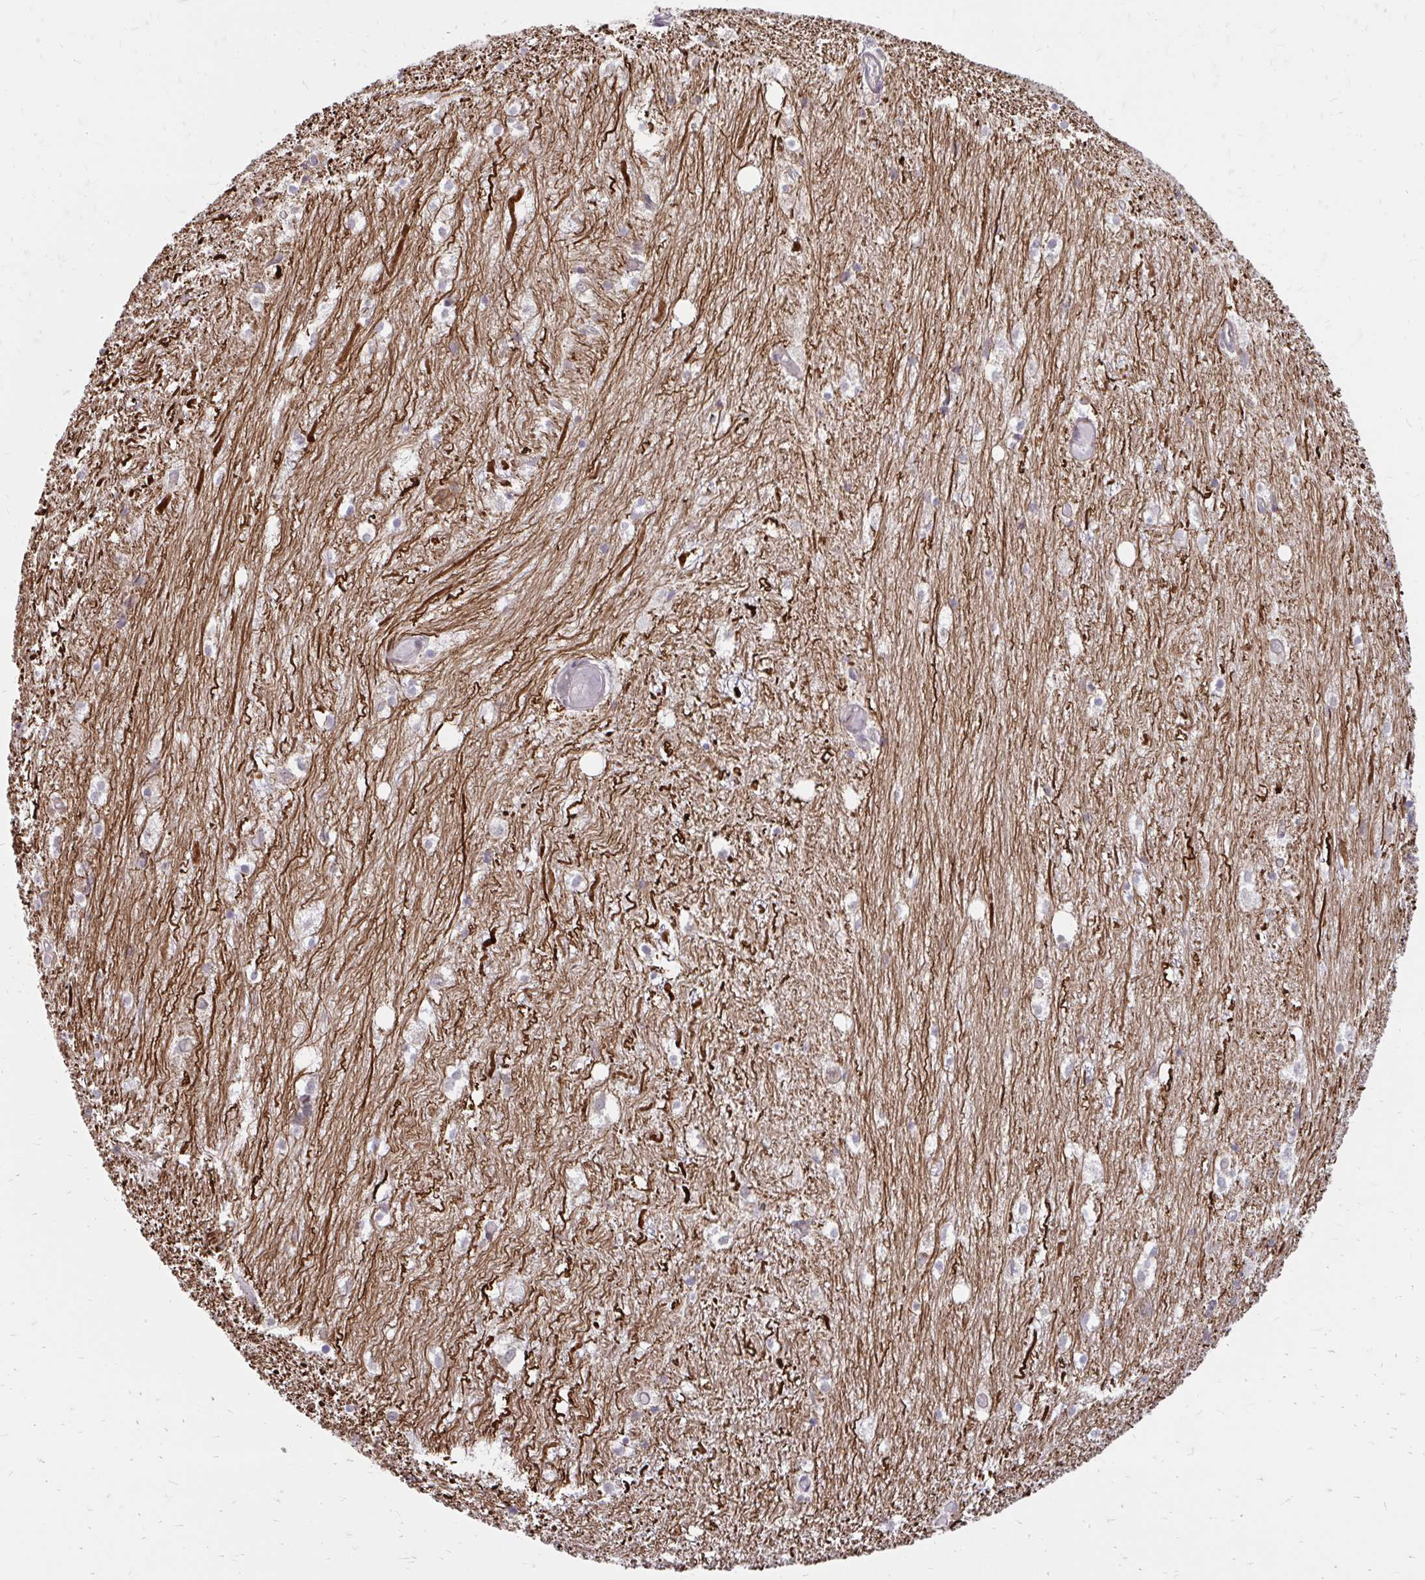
{"staining": {"intensity": "negative", "quantity": "none", "location": "none"}, "tissue": "hippocampus", "cell_type": "Glial cells", "image_type": "normal", "snomed": [{"axis": "morphology", "description": "Normal tissue, NOS"}, {"axis": "topography", "description": "Hippocampus"}], "caption": "Immunohistochemical staining of normal hippocampus reveals no significant staining in glial cells.", "gene": "ASAP1", "patient": {"sex": "female", "age": 52}}